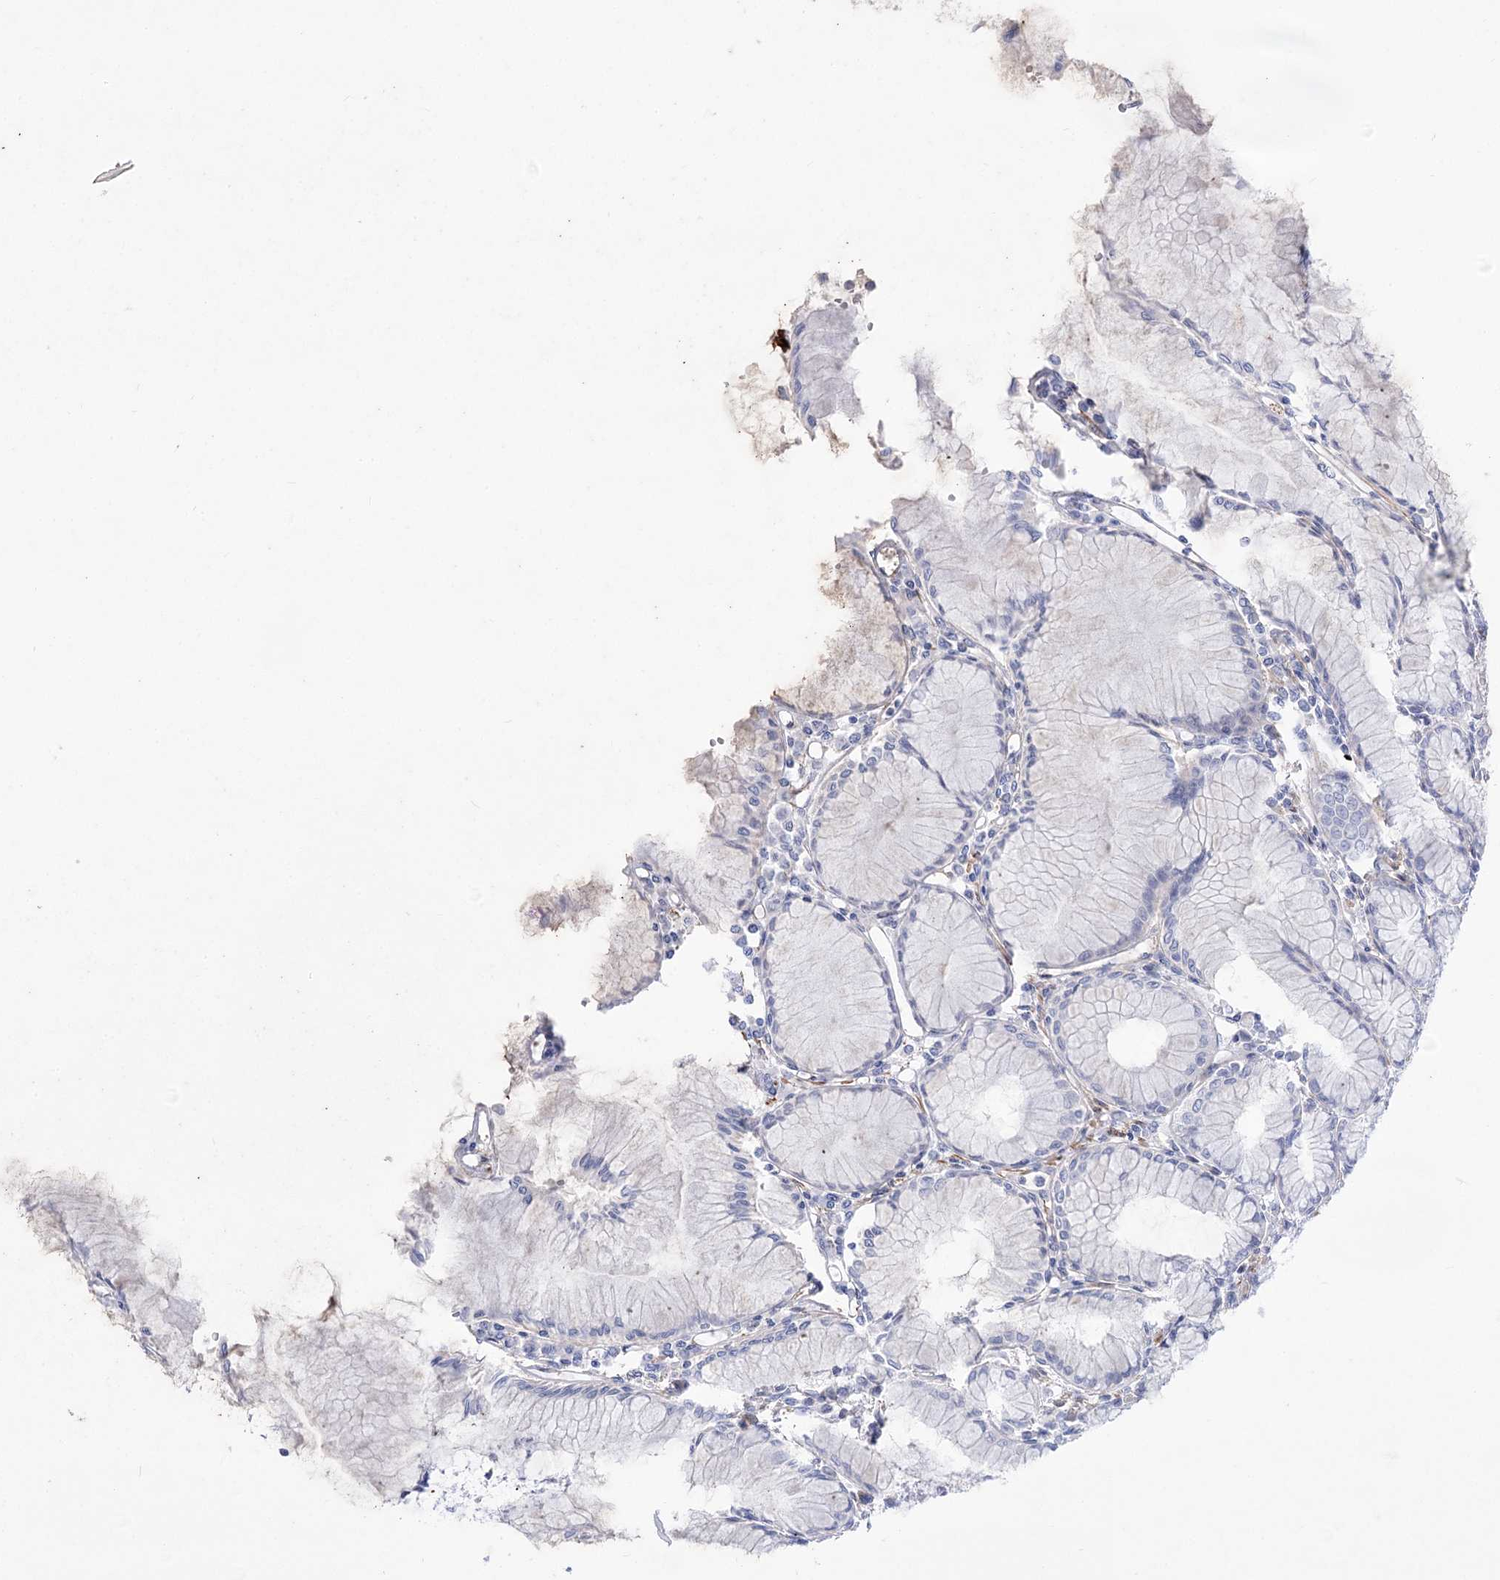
{"staining": {"intensity": "strong", "quantity": "25%-75%", "location": "cytoplasmic/membranous"}, "tissue": "stomach", "cell_type": "Glandular cells", "image_type": "normal", "snomed": [{"axis": "morphology", "description": "Normal tissue, NOS"}, {"axis": "topography", "description": "Stomach"}], "caption": "This micrograph reveals IHC staining of normal stomach, with high strong cytoplasmic/membranous positivity in about 25%-75% of glandular cells.", "gene": "ANKRD23", "patient": {"sex": "female", "age": 57}}